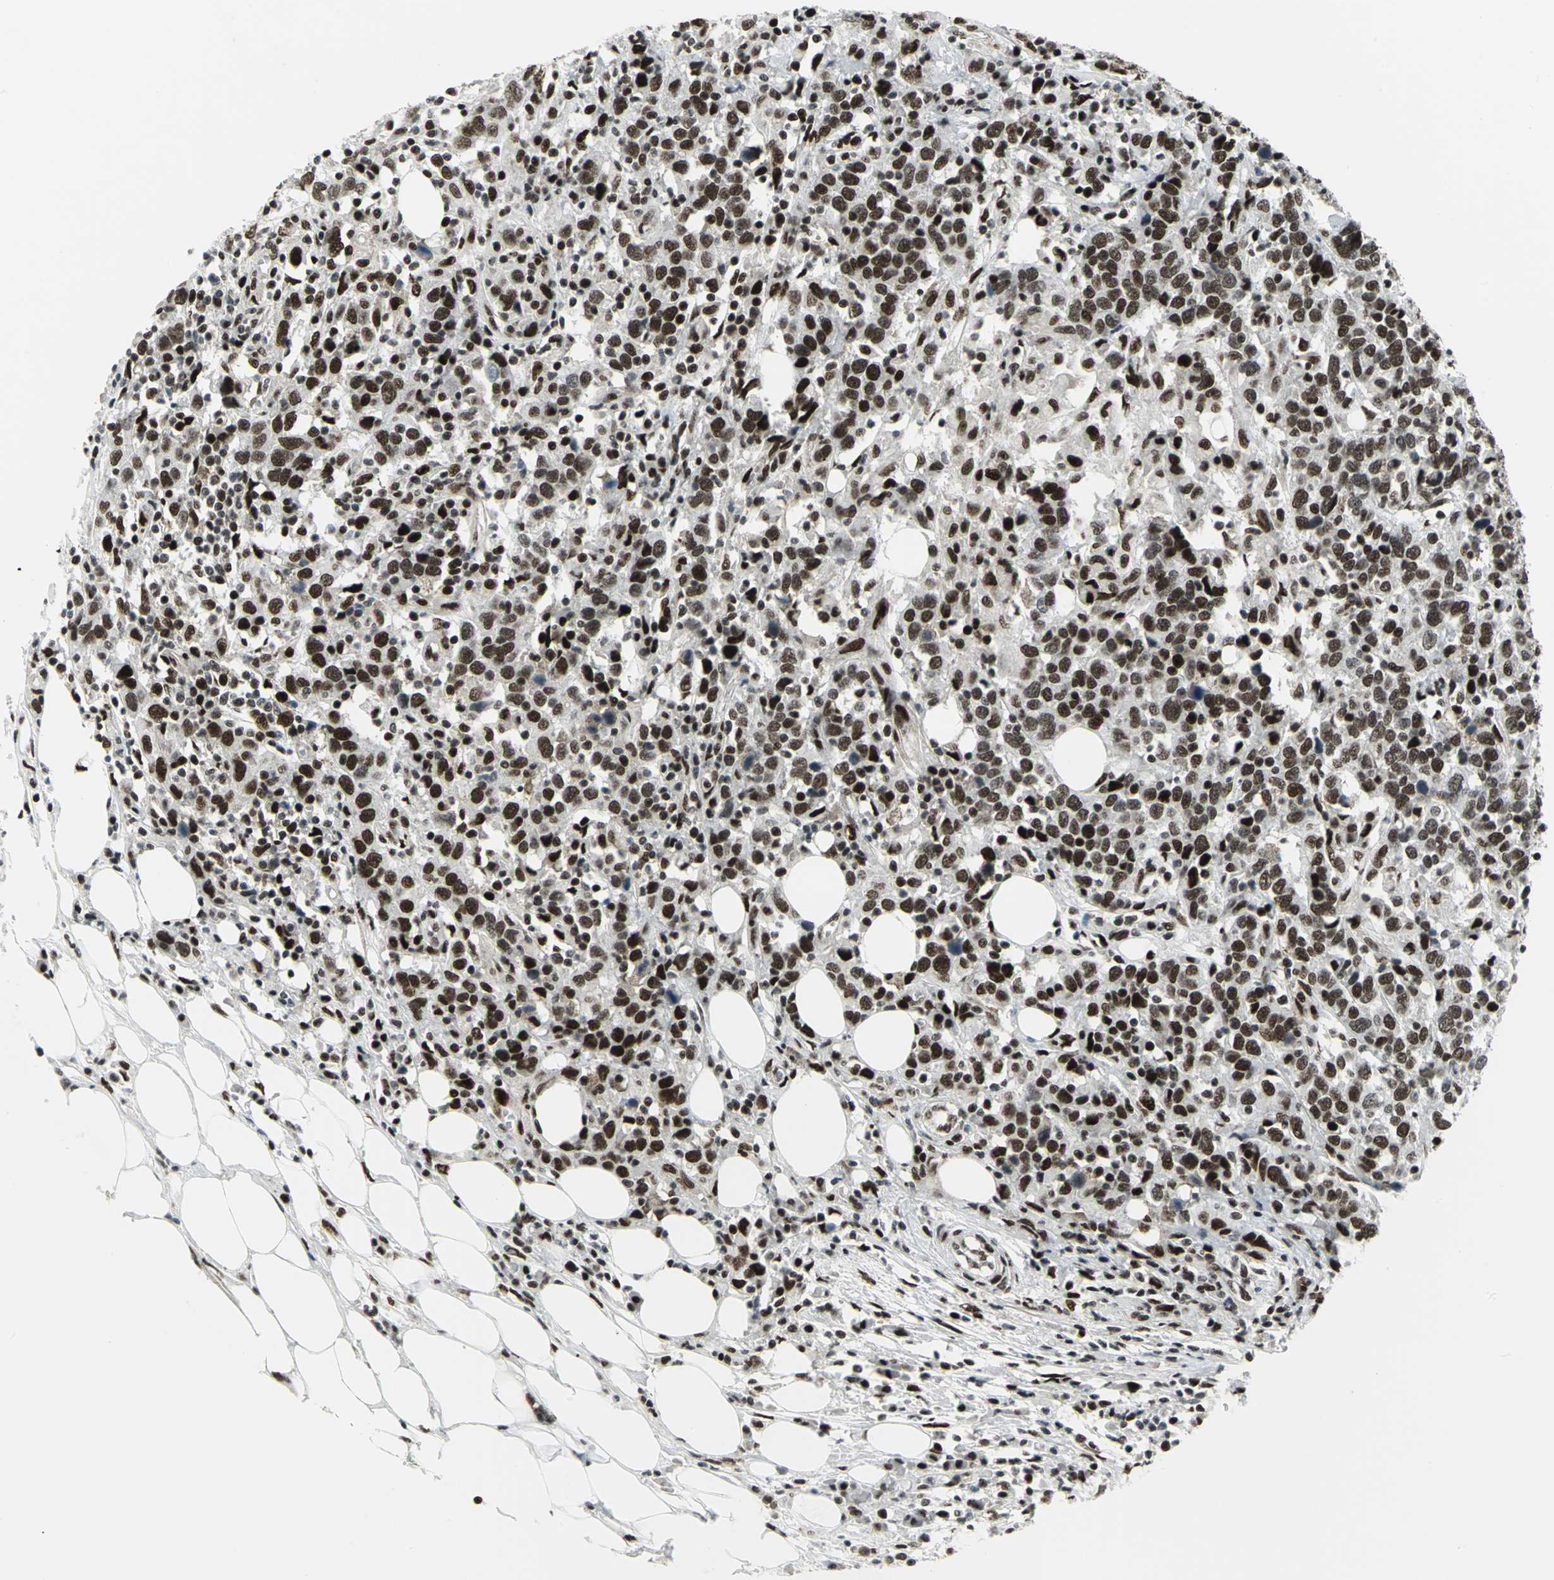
{"staining": {"intensity": "strong", "quantity": ">75%", "location": "nuclear"}, "tissue": "urothelial cancer", "cell_type": "Tumor cells", "image_type": "cancer", "snomed": [{"axis": "morphology", "description": "Urothelial carcinoma, High grade"}, {"axis": "topography", "description": "Urinary bladder"}], "caption": "Protein staining exhibits strong nuclear staining in about >75% of tumor cells in urothelial cancer.", "gene": "SMARCA4", "patient": {"sex": "male", "age": 61}}